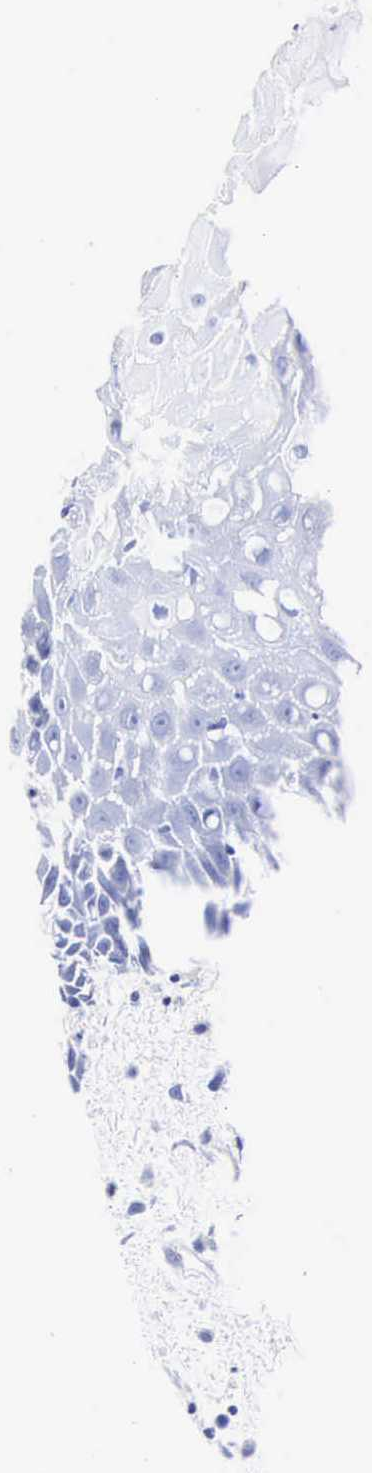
{"staining": {"intensity": "negative", "quantity": "none", "location": "none"}, "tissue": "oral mucosa", "cell_type": "Squamous epithelial cells", "image_type": "normal", "snomed": [{"axis": "morphology", "description": "Normal tissue, NOS"}, {"axis": "topography", "description": "Oral tissue"}], "caption": "High power microscopy histopathology image of an IHC photomicrograph of unremarkable oral mucosa, revealing no significant positivity in squamous epithelial cells.", "gene": "INS", "patient": {"sex": "male", "age": 54}}